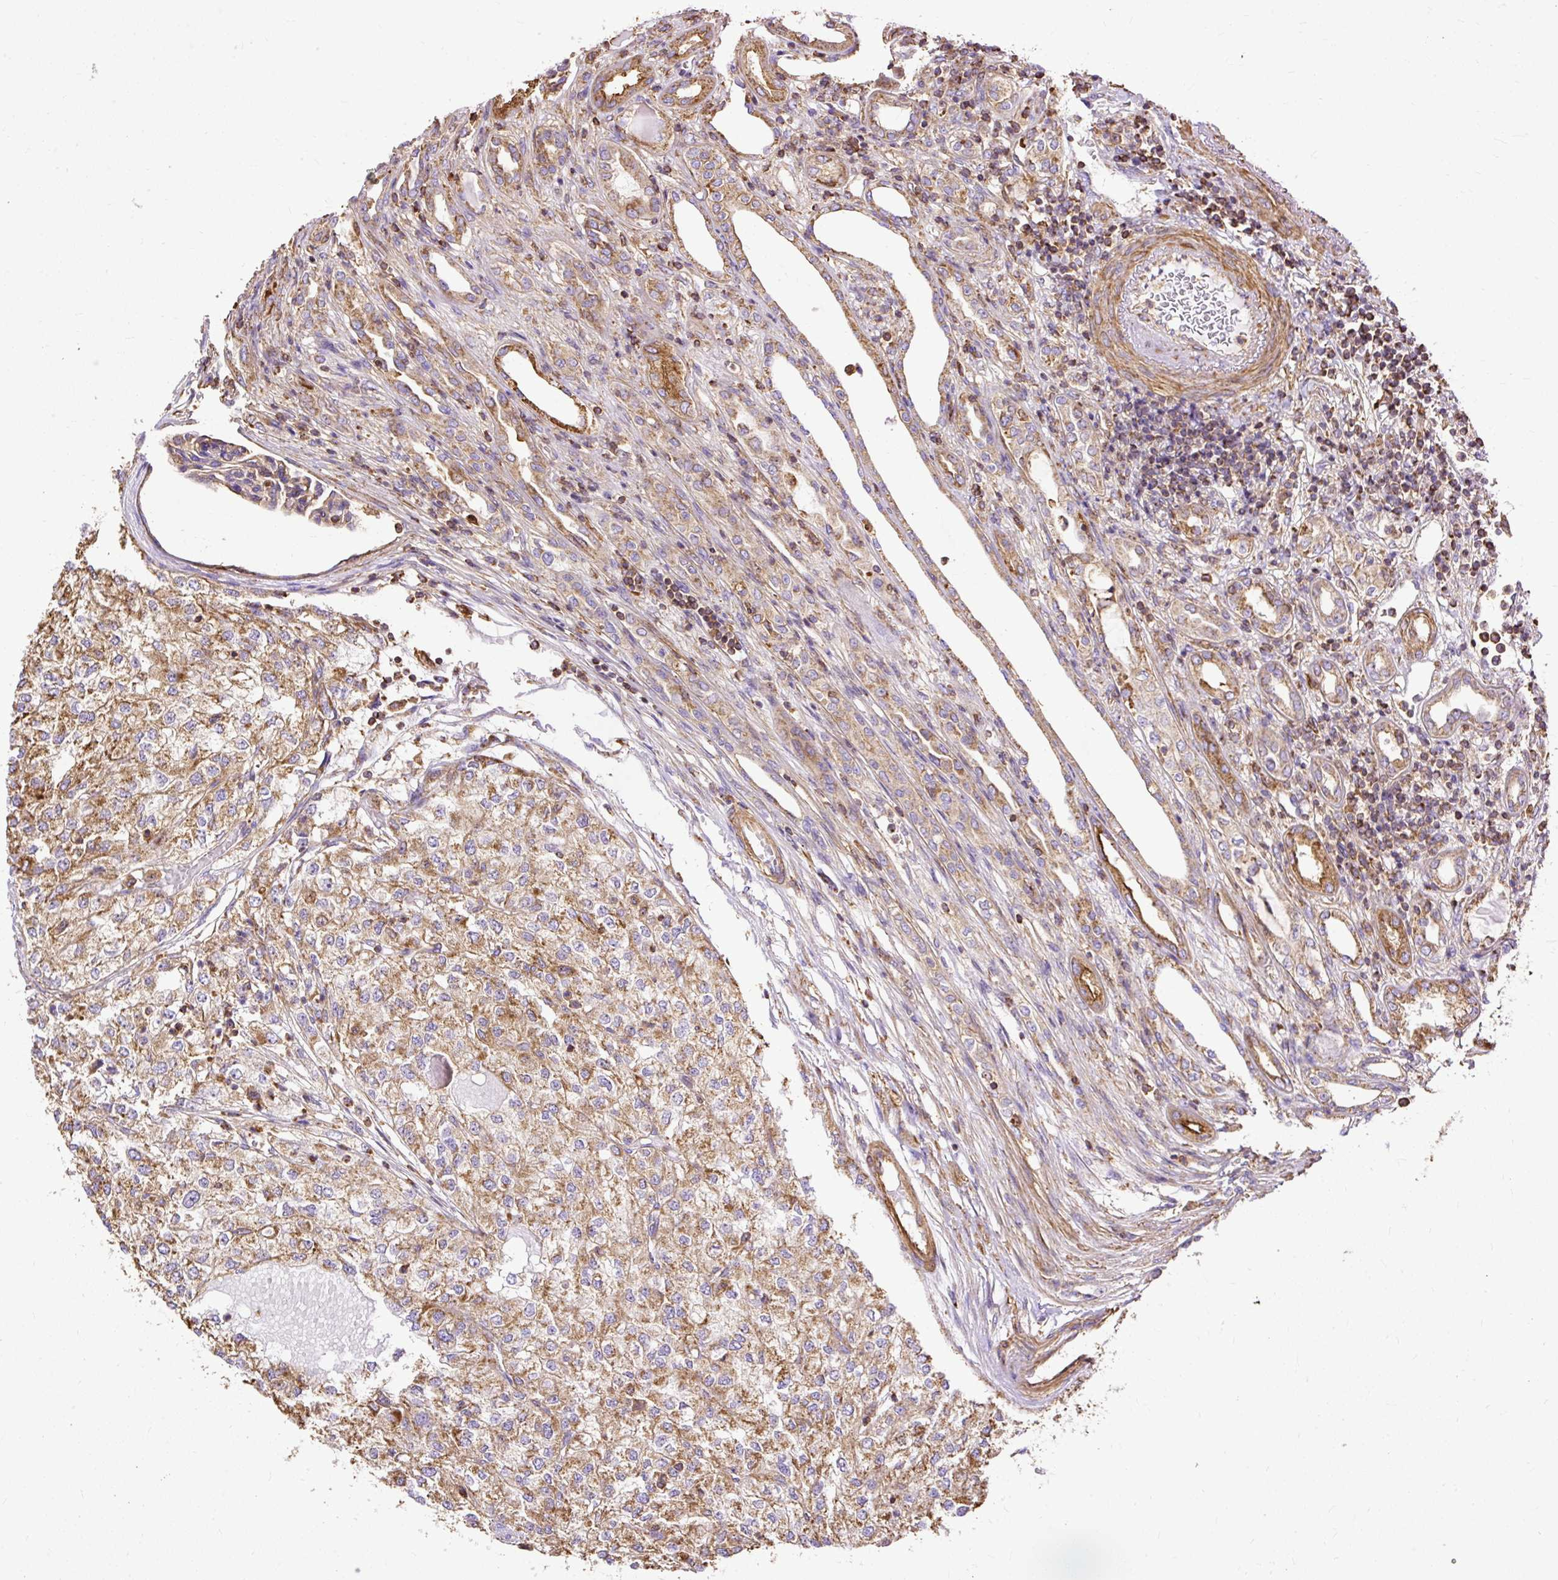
{"staining": {"intensity": "moderate", "quantity": ">75%", "location": "cytoplasmic/membranous"}, "tissue": "renal cancer", "cell_type": "Tumor cells", "image_type": "cancer", "snomed": [{"axis": "morphology", "description": "Adenocarcinoma, NOS"}, {"axis": "topography", "description": "Kidney"}], "caption": "A brown stain shows moderate cytoplasmic/membranous positivity of a protein in human renal adenocarcinoma tumor cells. (DAB (3,3'-diaminobenzidine) = brown stain, brightfield microscopy at high magnification).", "gene": "KLHL11", "patient": {"sex": "female", "age": 54}}